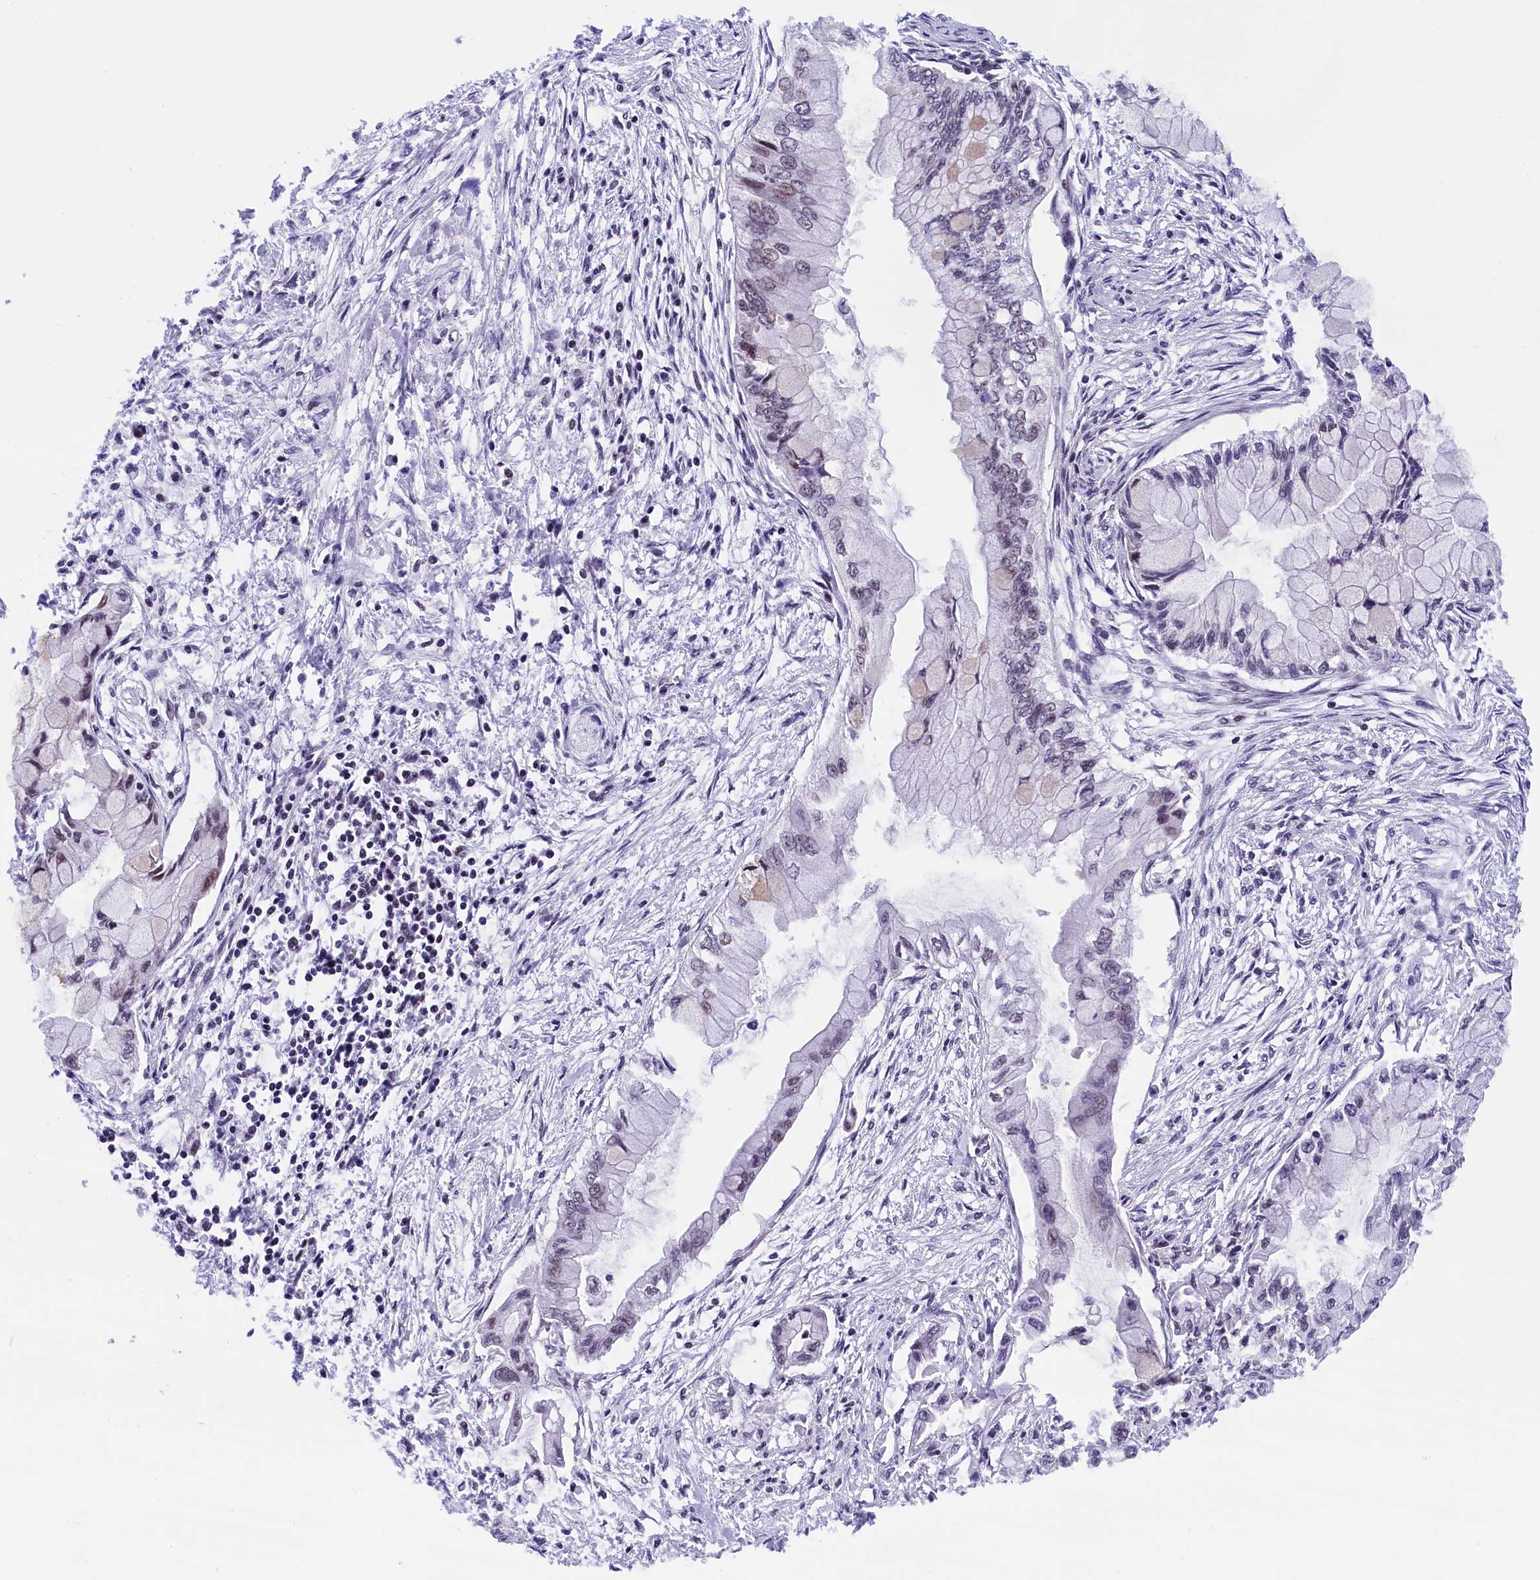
{"staining": {"intensity": "weak", "quantity": "<25%", "location": "nuclear"}, "tissue": "pancreatic cancer", "cell_type": "Tumor cells", "image_type": "cancer", "snomed": [{"axis": "morphology", "description": "Adenocarcinoma, NOS"}, {"axis": "topography", "description": "Pancreas"}], "caption": "This is a image of immunohistochemistry (IHC) staining of pancreatic cancer, which shows no expression in tumor cells.", "gene": "CDYL2", "patient": {"sex": "male", "age": 48}}